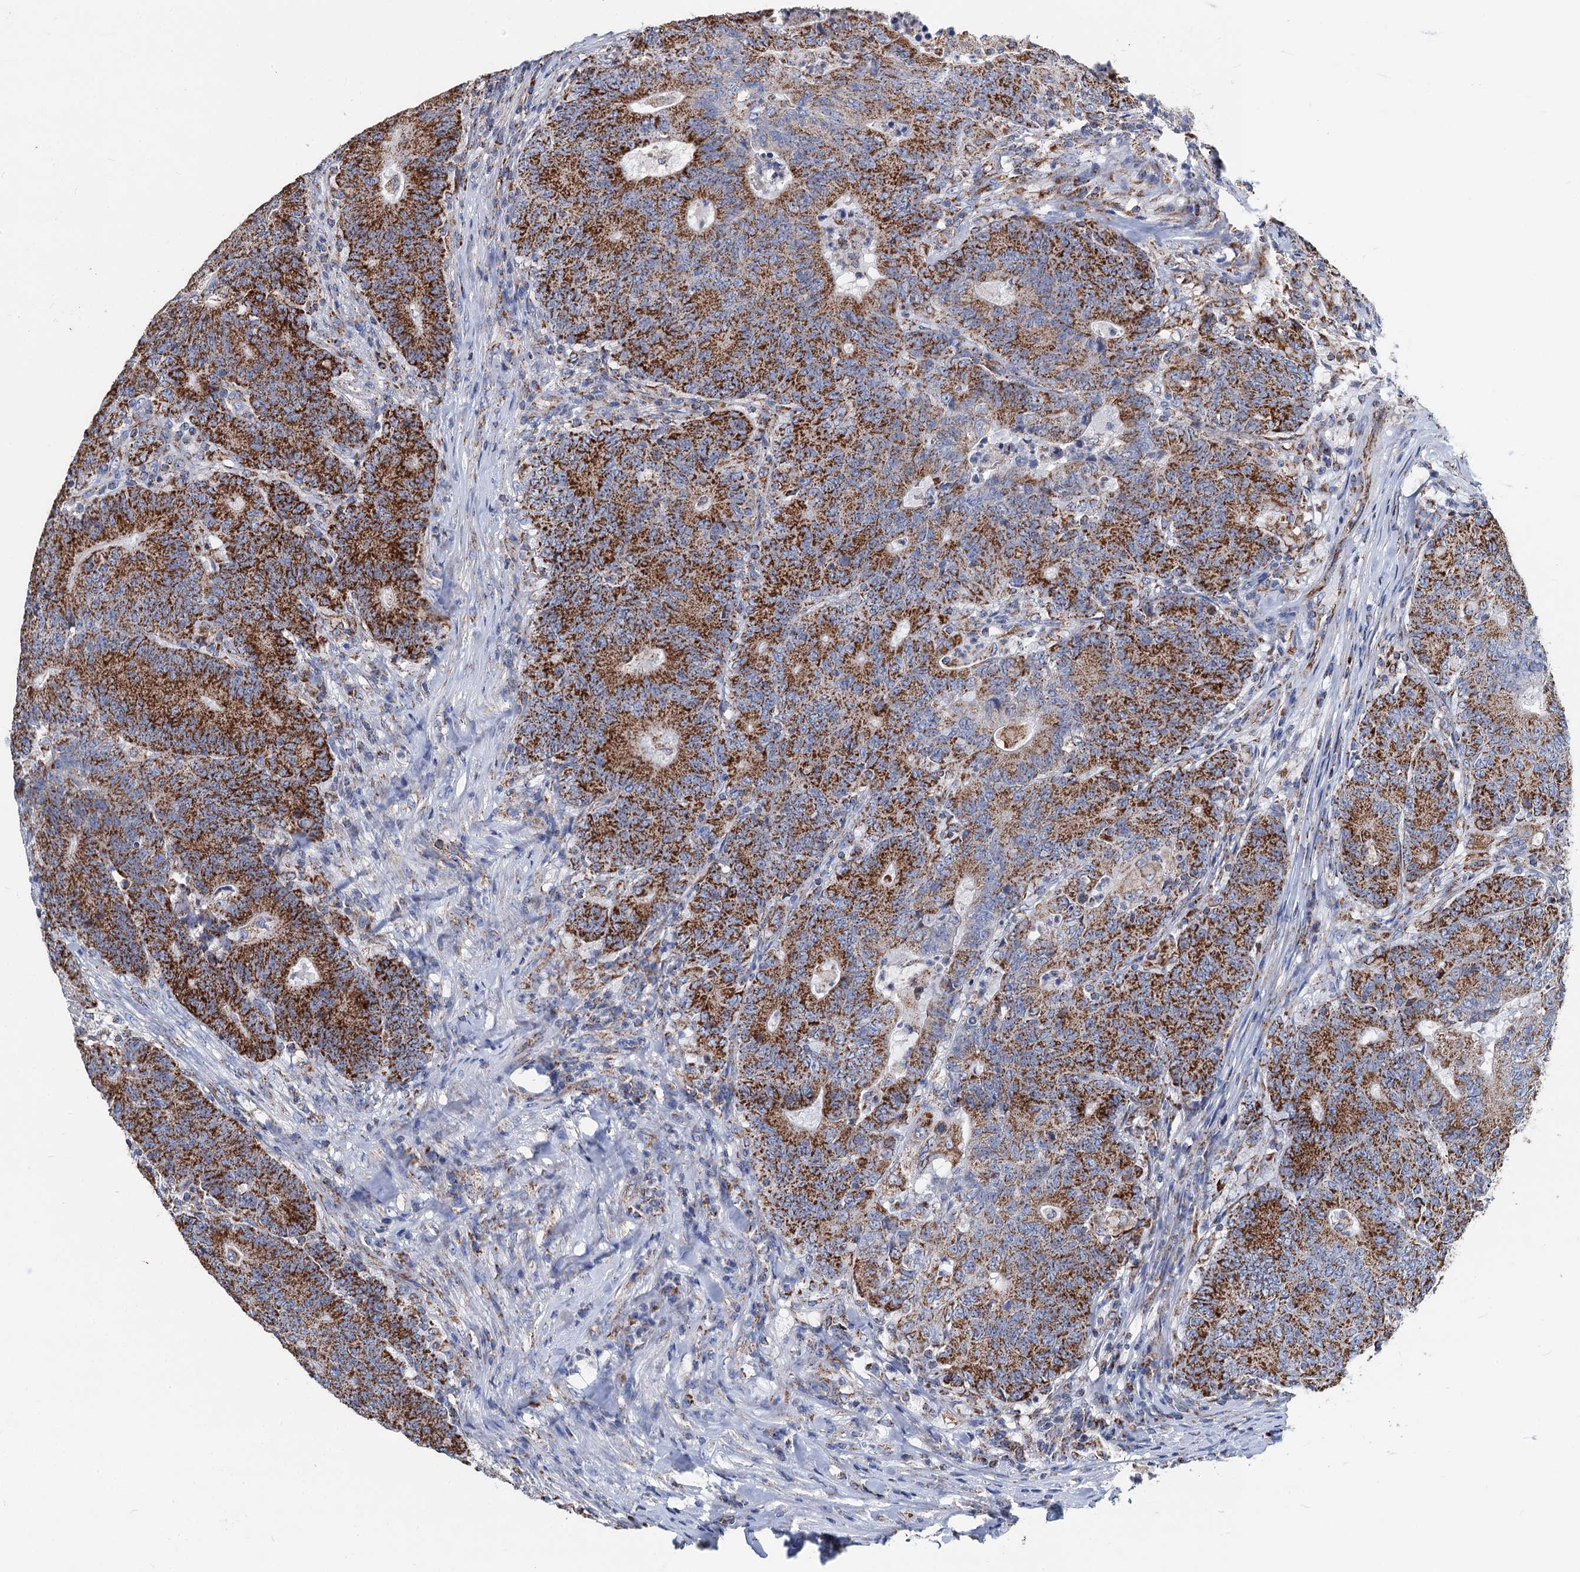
{"staining": {"intensity": "strong", "quantity": ">75%", "location": "cytoplasmic/membranous"}, "tissue": "colorectal cancer", "cell_type": "Tumor cells", "image_type": "cancer", "snomed": [{"axis": "morphology", "description": "Adenocarcinoma, NOS"}, {"axis": "topography", "description": "Colon"}], "caption": "A histopathology image of human adenocarcinoma (colorectal) stained for a protein displays strong cytoplasmic/membranous brown staining in tumor cells.", "gene": "IVD", "patient": {"sex": "female", "age": 75}}